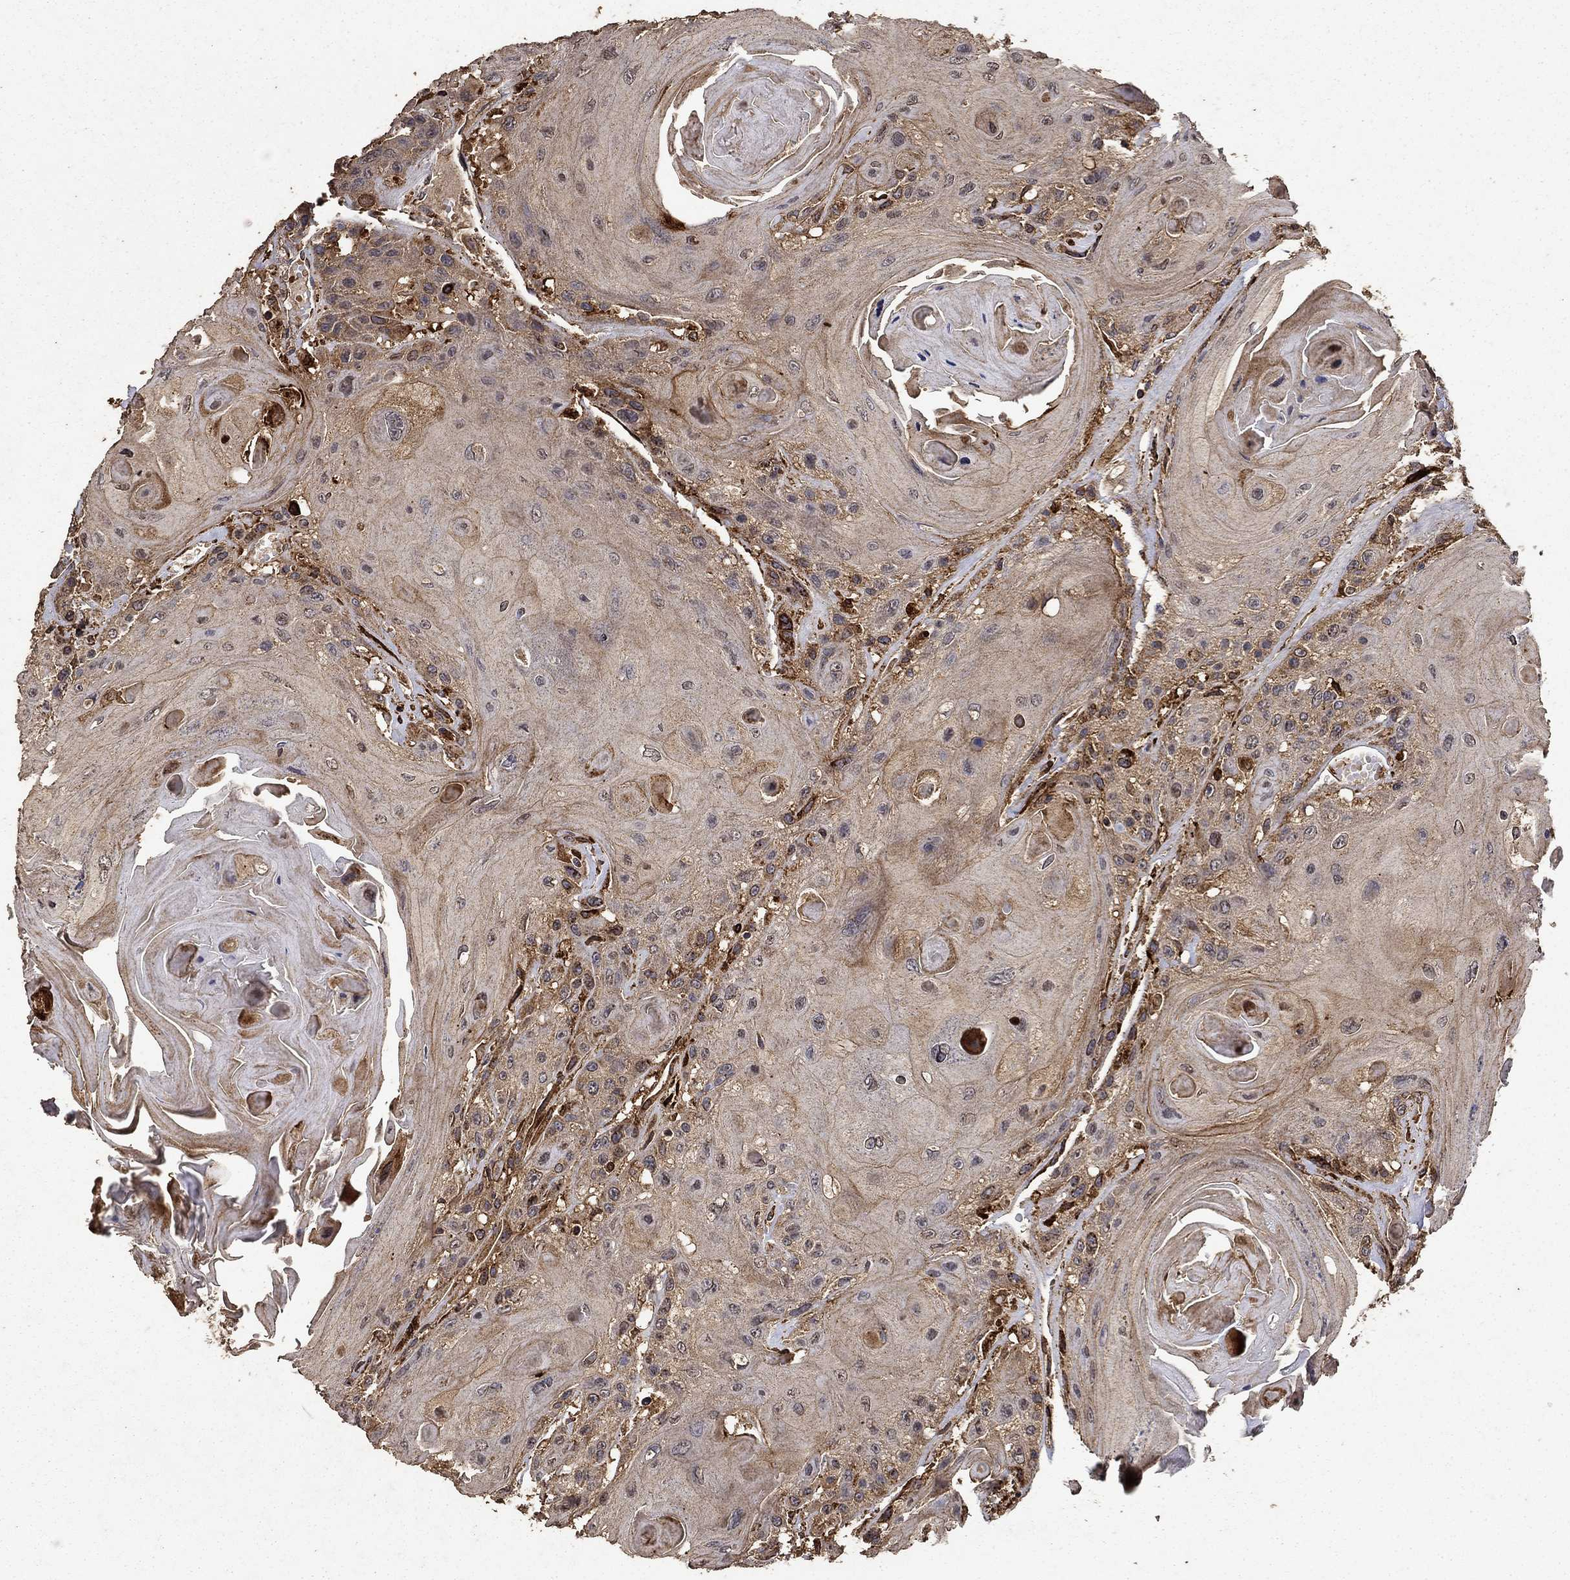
{"staining": {"intensity": "moderate", "quantity": "25%-75%", "location": "cytoplasmic/membranous"}, "tissue": "head and neck cancer", "cell_type": "Tumor cells", "image_type": "cancer", "snomed": [{"axis": "morphology", "description": "Squamous cell carcinoma, NOS"}, {"axis": "topography", "description": "Head-Neck"}], "caption": "Immunohistochemistry (IHC) staining of head and neck cancer, which exhibits medium levels of moderate cytoplasmic/membranous staining in approximately 25%-75% of tumor cells indicating moderate cytoplasmic/membranous protein staining. The staining was performed using DAB (brown) for protein detection and nuclei were counterstained in hematoxylin (blue).", "gene": "IFRD1", "patient": {"sex": "female", "age": 59}}